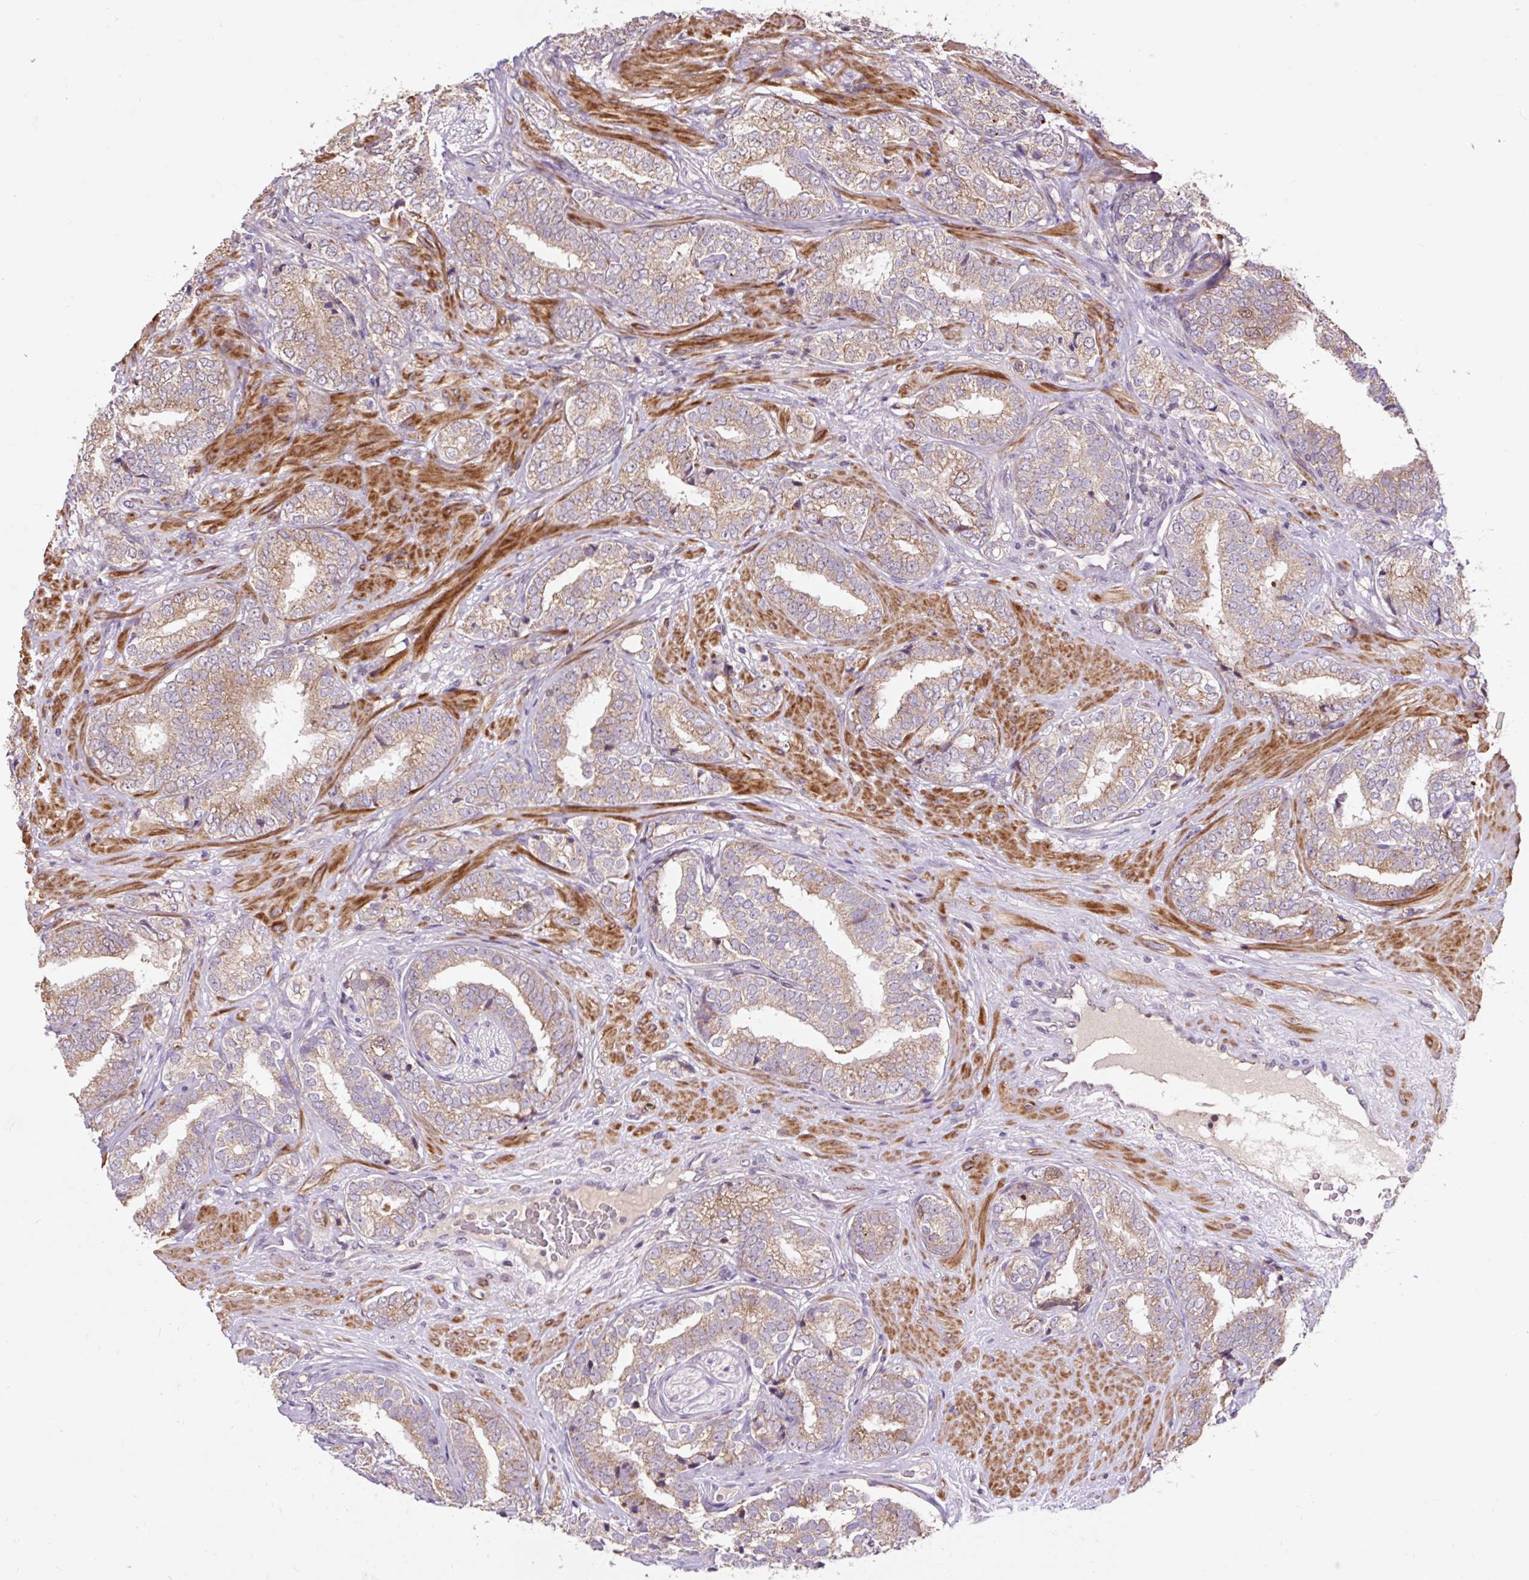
{"staining": {"intensity": "weak", "quantity": "25%-75%", "location": "cytoplasmic/membranous"}, "tissue": "prostate cancer", "cell_type": "Tumor cells", "image_type": "cancer", "snomed": [{"axis": "morphology", "description": "Adenocarcinoma, High grade"}, {"axis": "topography", "description": "Prostate"}], "caption": "This micrograph exhibits prostate cancer stained with IHC to label a protein in brown. The cytoplasmic/membranous of tumor cells show weak positivity for the protein. Nuclei are counter-stained blue.", "gene": "PRIMPOL", "patient": {"sex": "male", "age": 72}}